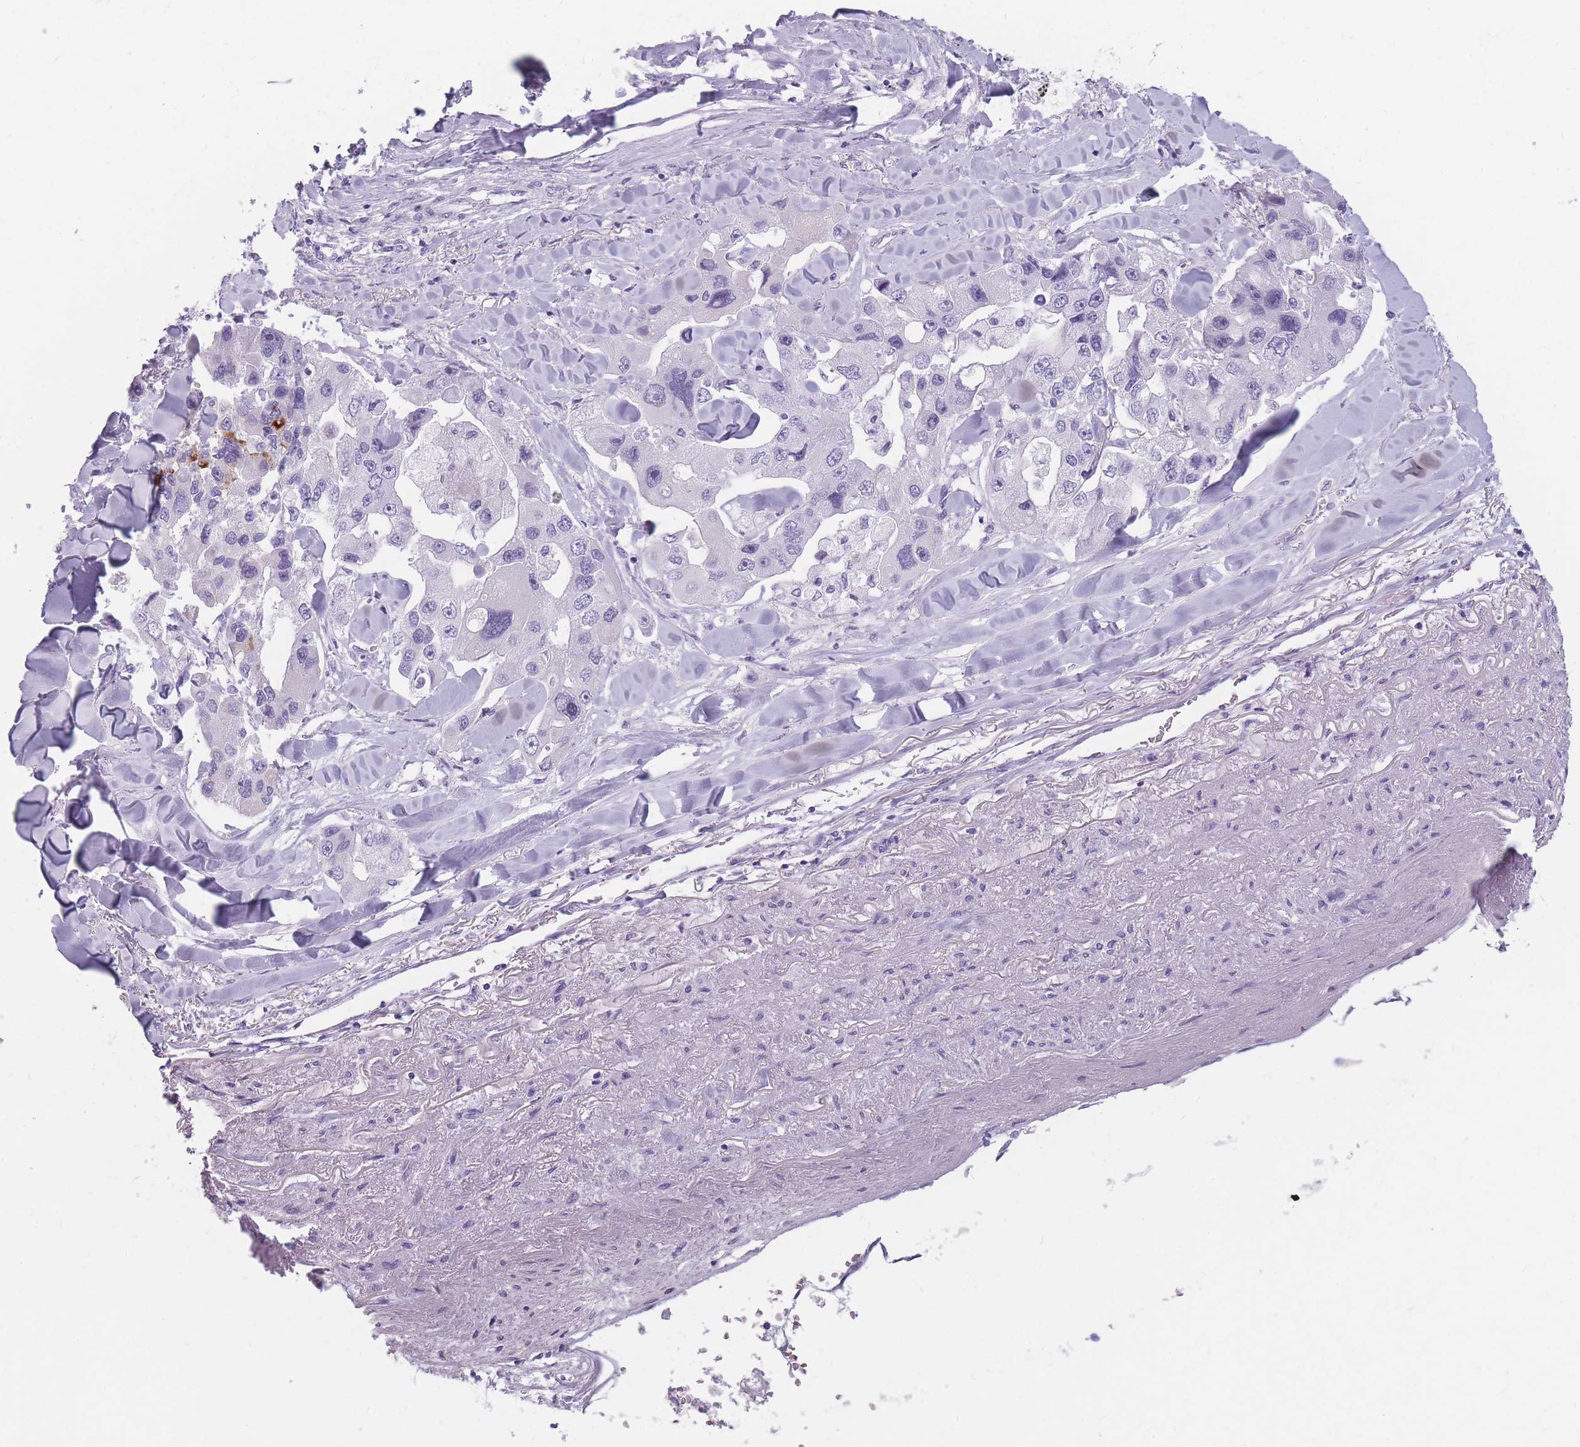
{"staining": {"intensity": "negative", "quantity": "none", "location": "none"}, "tissue": "lung cancer", "cell_type": "Tumor cells", "image_type": "cancer", "snomed": [{"axis": "morphology", "description": "Adenocarcinoma, NOS"}, {"axis": "topography", "description": "Lung"}], "caption": "This photomicrograph is of lung adenocarcinoma stained with immunohistochemistry to label a protein in brown with the nuclei are counter-stained blue. There is no positivity in tumor cells. (Stains: DAB (3,3'-diaminobenzidine) immunohistochemistry (IHC) with hematoxylin counter stain, Microscopy: brightfield microscopy at high magnification).", "gene": "CCNO", "patient": {"sex": "female", "age": 54}}